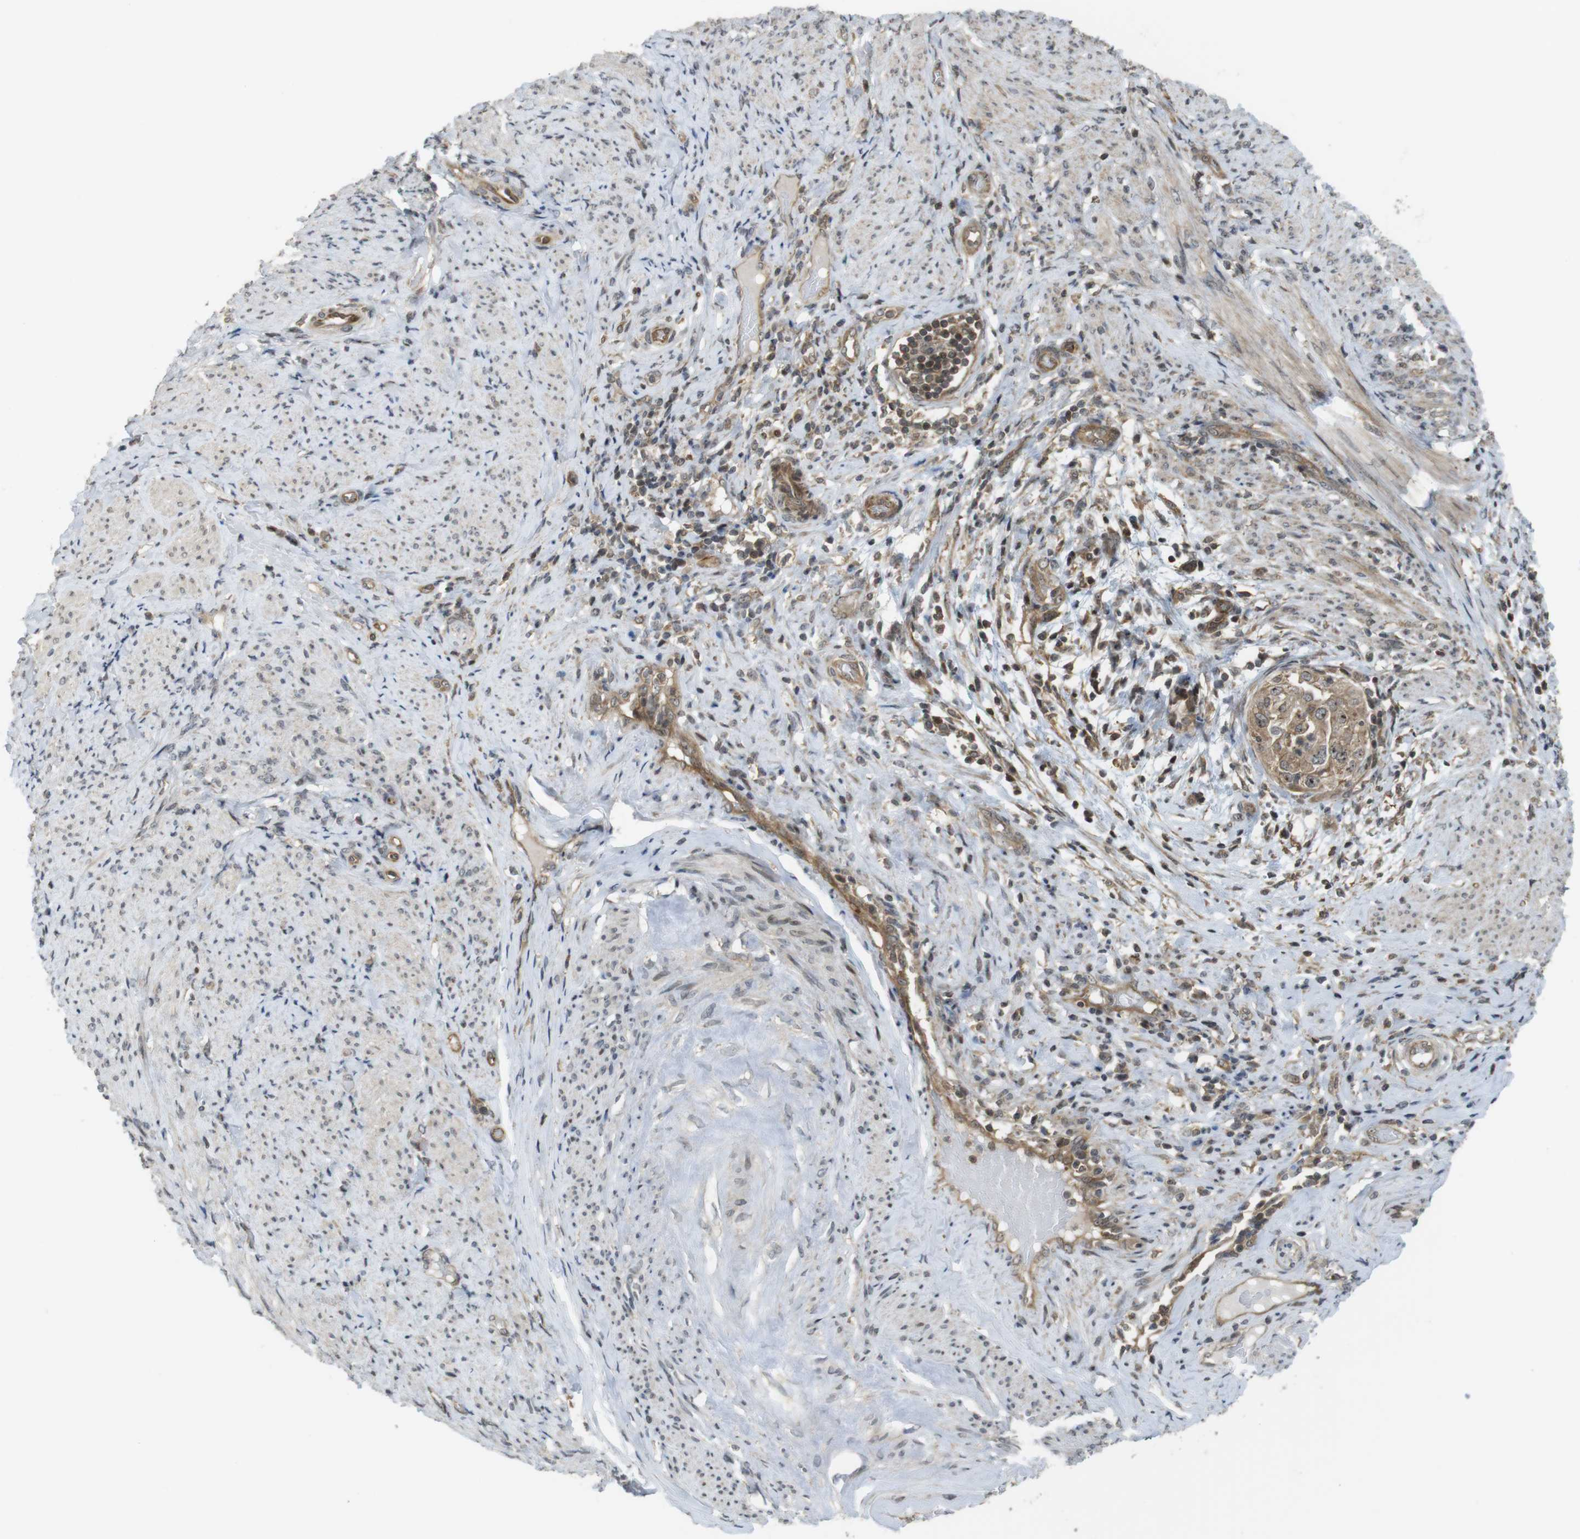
{"staining": {"intensity": "moderate", "quantity": ">75%", "location": "cytoplasmic/membranous,nuclear"}, "tissue": "endometrial cancer", "cell_type": "Tumor cells", "image_type": "cancer", "snomed": [{"axis": "morphology", "description": "Adenocarcinoma, NOS"}, {"axis": "topography", "description": "Endometrium"}], "caption": "A brown stain highlights moderate cytoplasmic/membranous and nuclear staining of a protein in endometrial adenocarcinoma tumor cells.", "gene": "CC2D1A", "patient": {"sex": "female", "age": 85}}